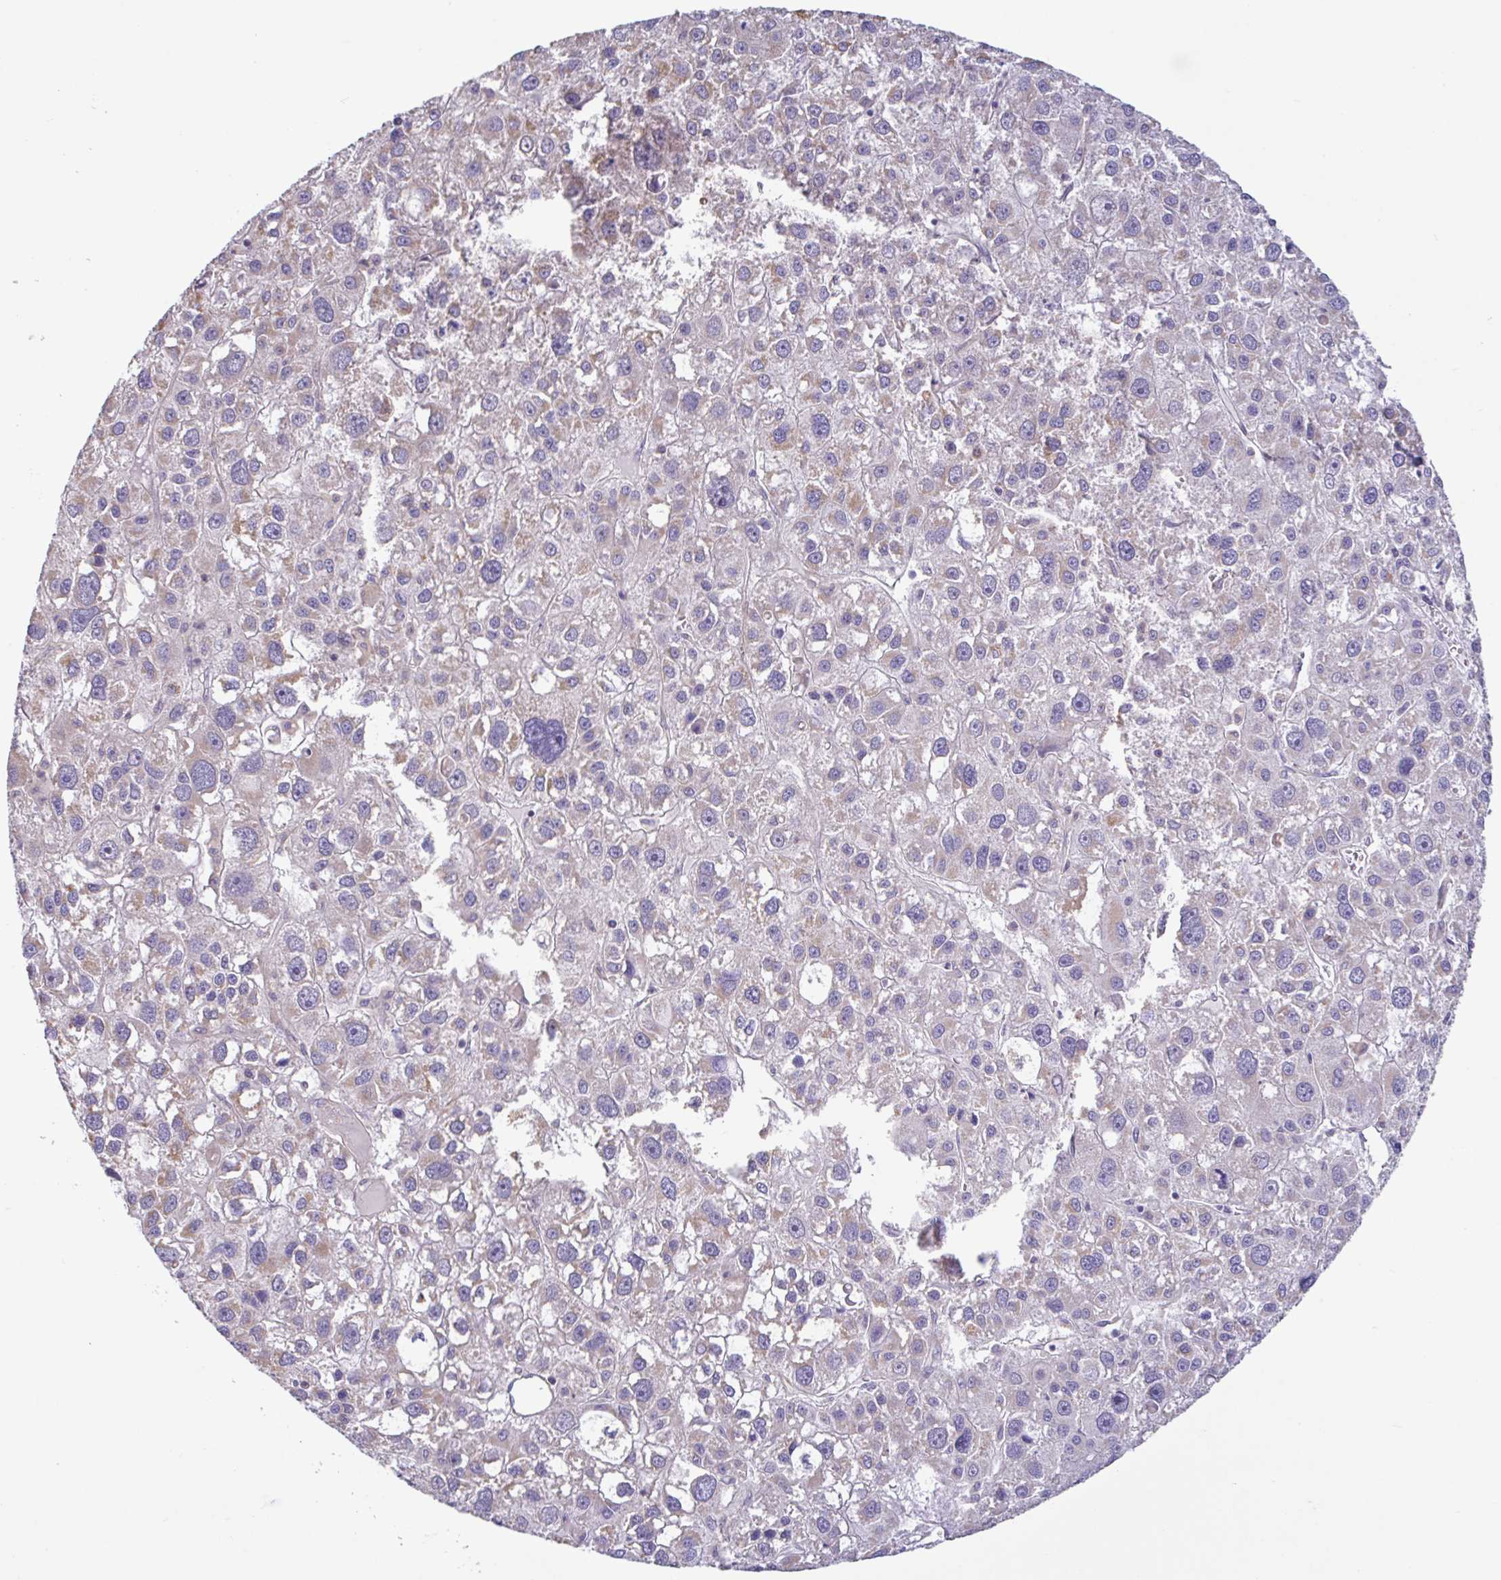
{"staining": {"intensity": "weak", "quantity": "<25%", "location": "cytoplasmic/membranous"}, "tissue": "liver cancer", "cell_type": "Tumor cells", "image_type": "cancer", "snomed": [{"axis": "morphology", "description": "Carcinoma, Hepatocellular, NOS"}, {"axis": "topography", "description": "Liver"}], "caption": "Immunohistochemistry micrograph of neoplastic tissue: human liver hepatocellular carcinoma stained with DAB reveals no significant protein expression in tumor cells.", "gene": "PLCD4", "patient": {"sex": "male", "age": 73}}